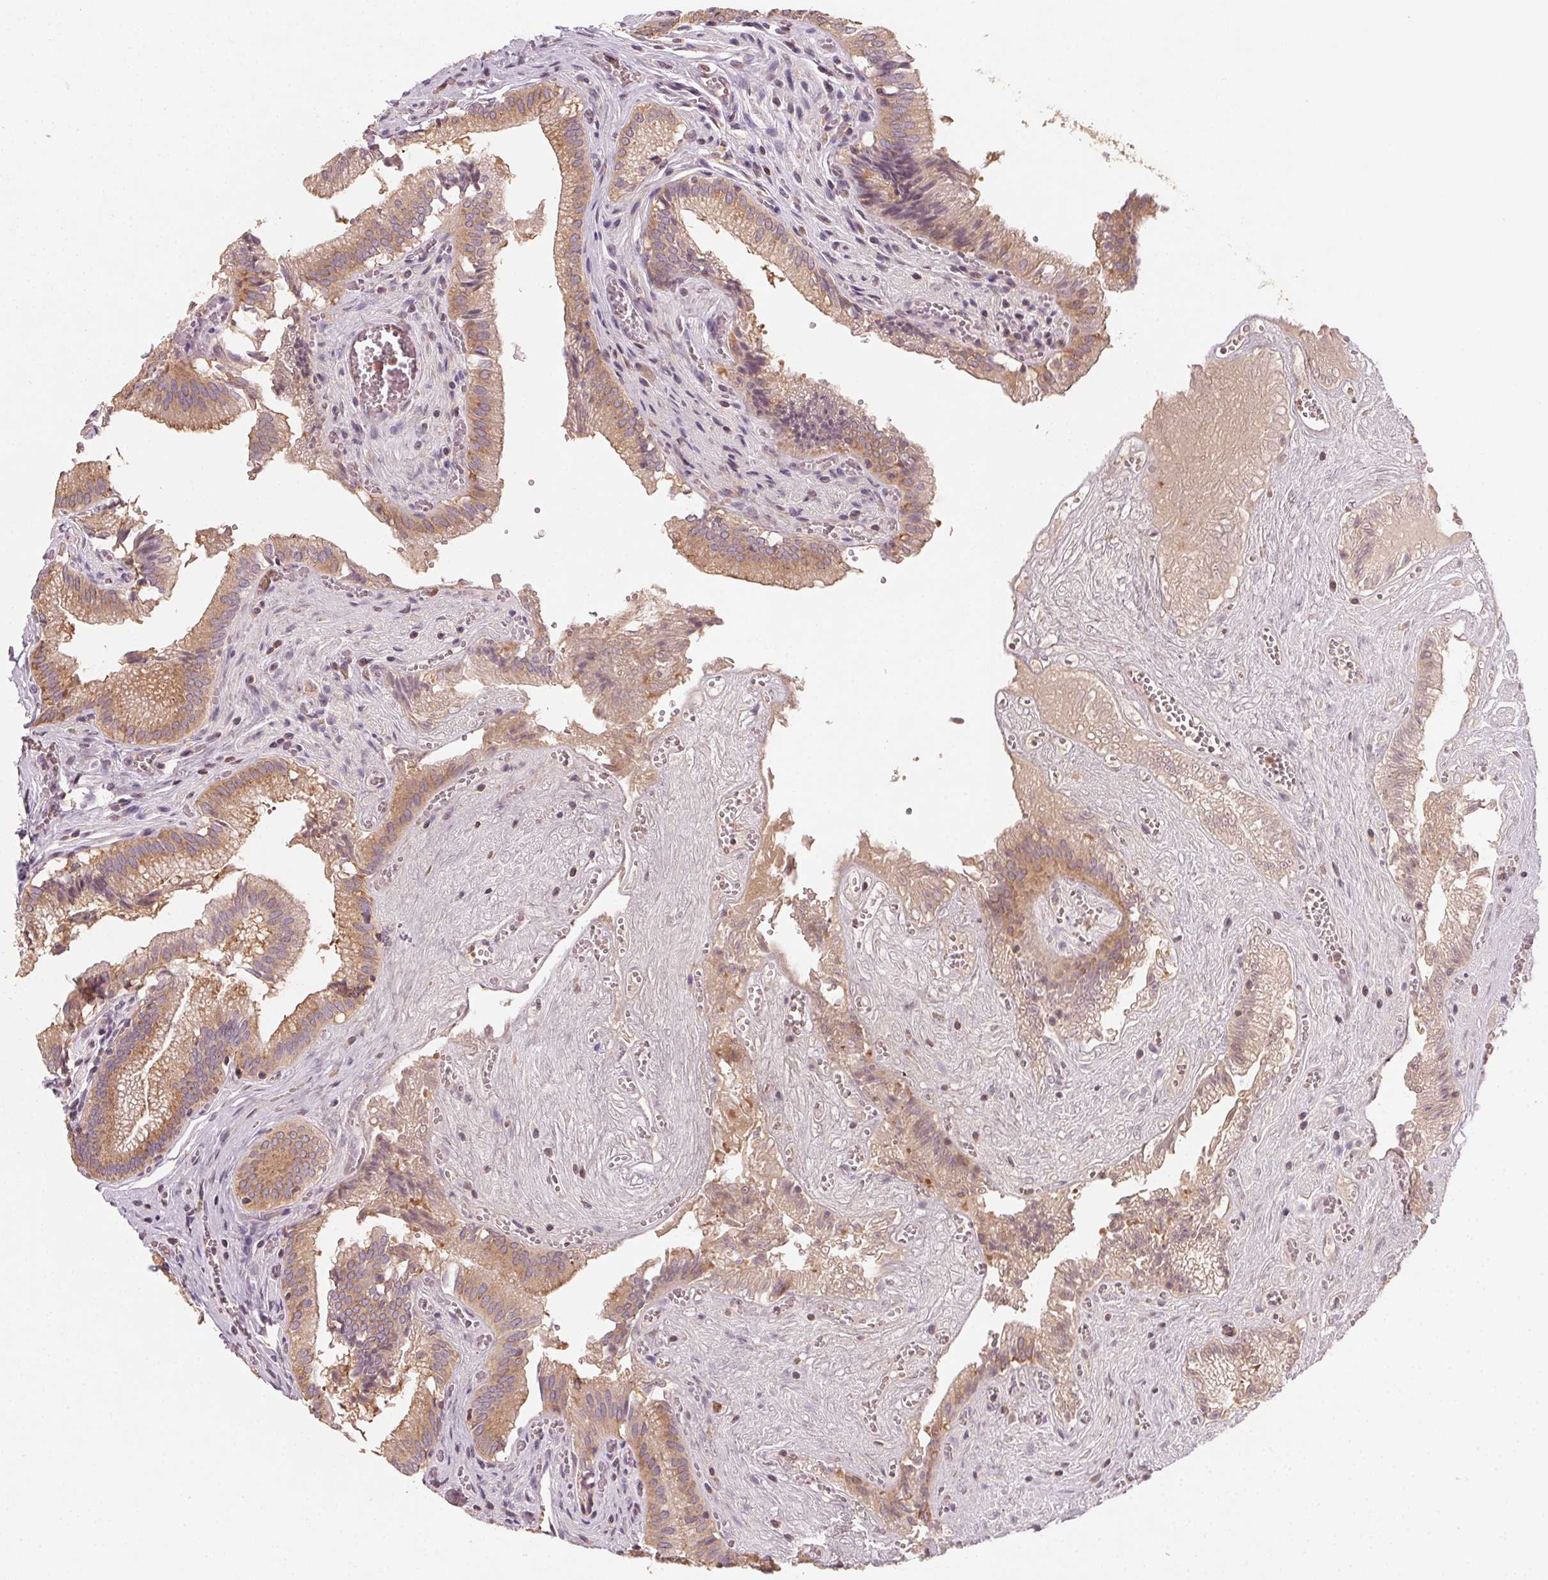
{"staining": {"intensity": "moderate", "quantity": ">75%", "location": "cytoplasmic/membranous"}, "tissue": "gallbladder", "cell_type": "Glandular cells", "image_type": "normal", "snomed": [{"axis": "morphology", "description": "Normal tissue, NOS"}, {"axis": "topography", "description": "Gallbladder"}, {"axis": "topography", "description": "Peripheral nerve tissue"}], "caption": "A brown stain labels moderate cytoplasmic/membranous staining of a protein in glandular cells of unremarkable gallbladder.", "gene": "AP1S1", "patient": {"sex": "male", "age": 17}}